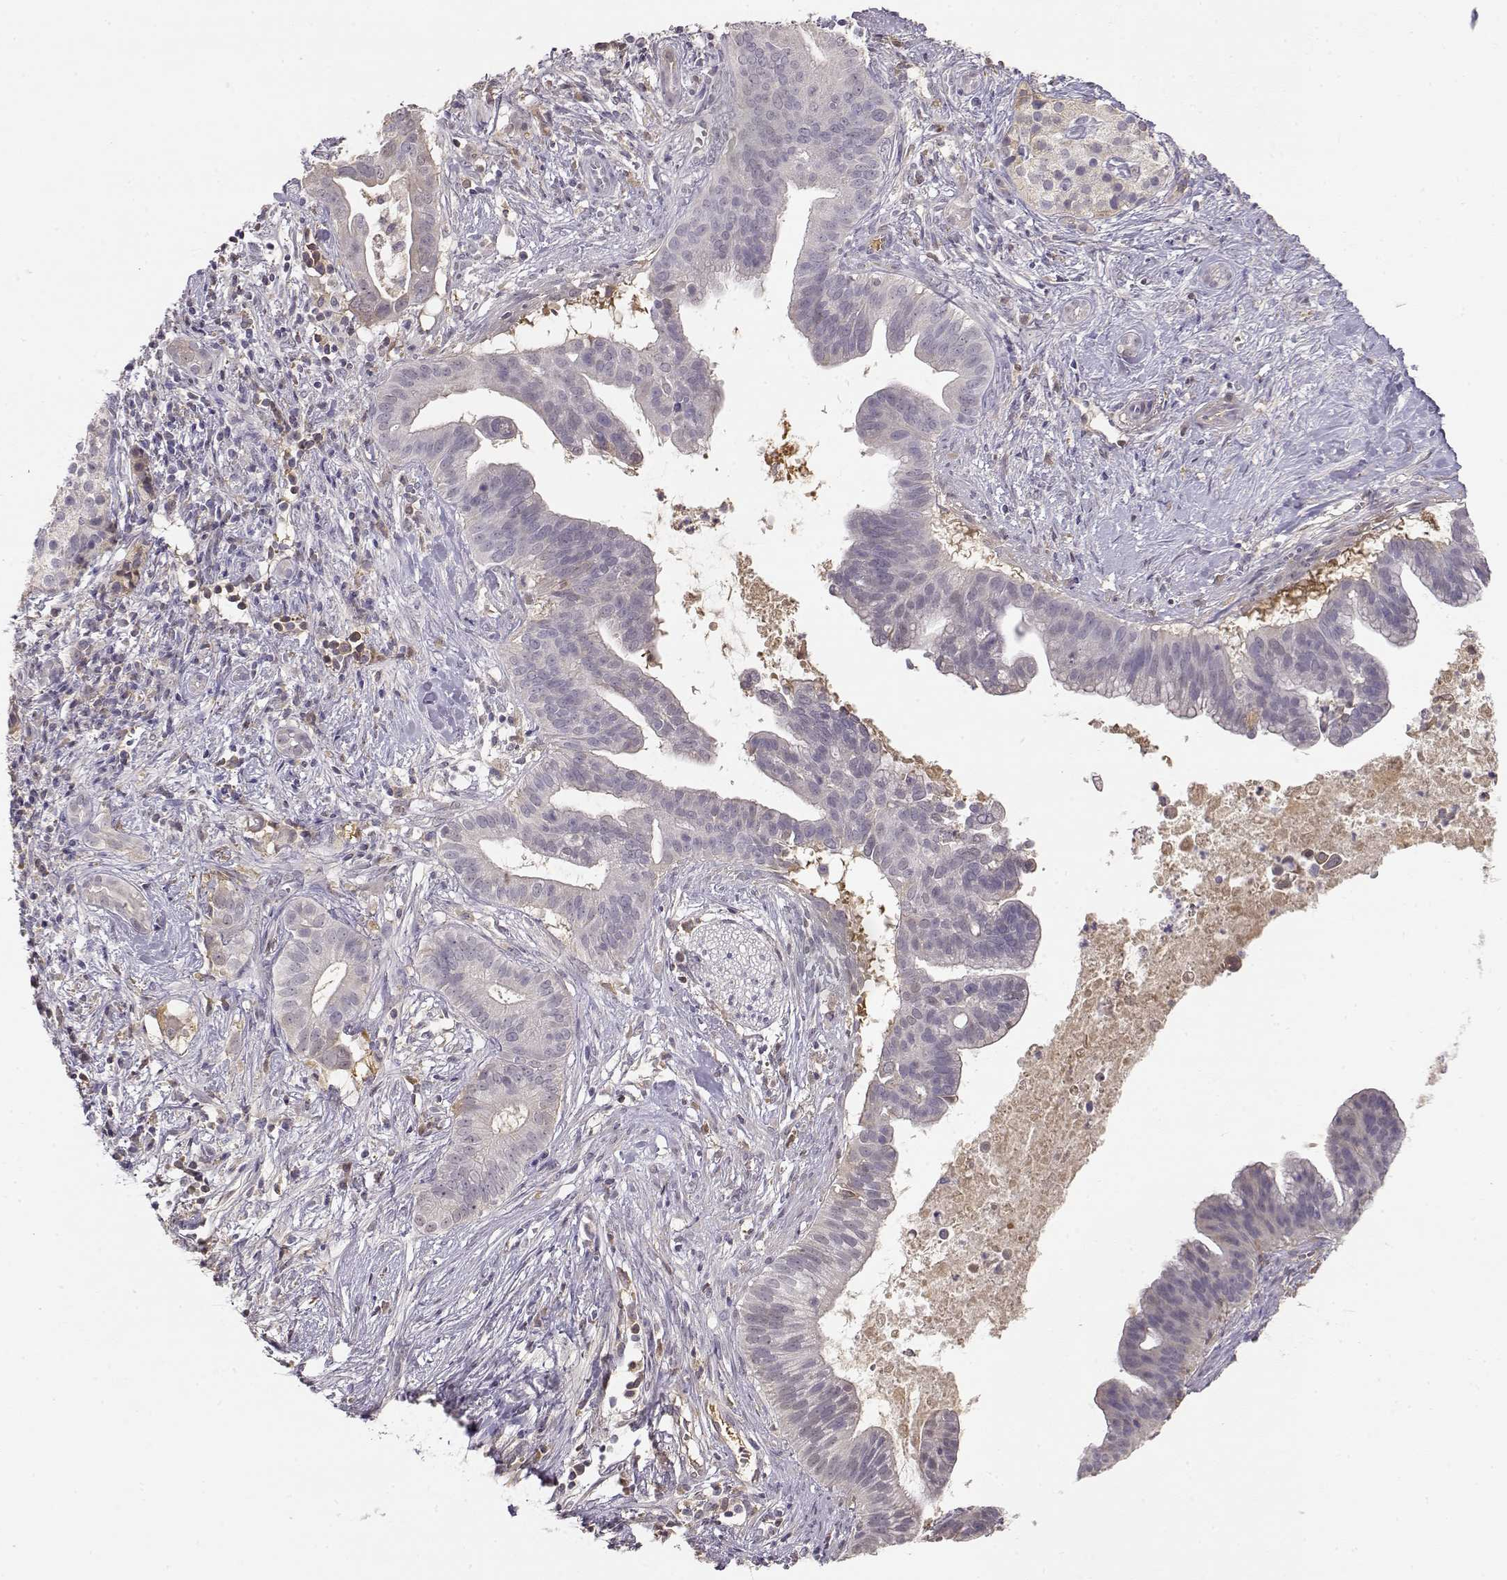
{"staining": {"intensity": "negative", "quantity": "none", "location": "none"}, "tissue": "pancreatic cancer", "cell_type": "Tumor cells", "image_type": "cancer", "snomed": [{"axis": "morphology", "description": "Adenocarcinoma, NOS"}, {"axis": "topography", "description": "Pancreas"}], "caption": "Immunohistochemistry histopathology image of neoplastic tissue: pancreatic cancer stained with DAB reveals no significant protein positivity in tumor cells.", "gene": "TACR1", "patient": {"sex": "male", "age": 61}}